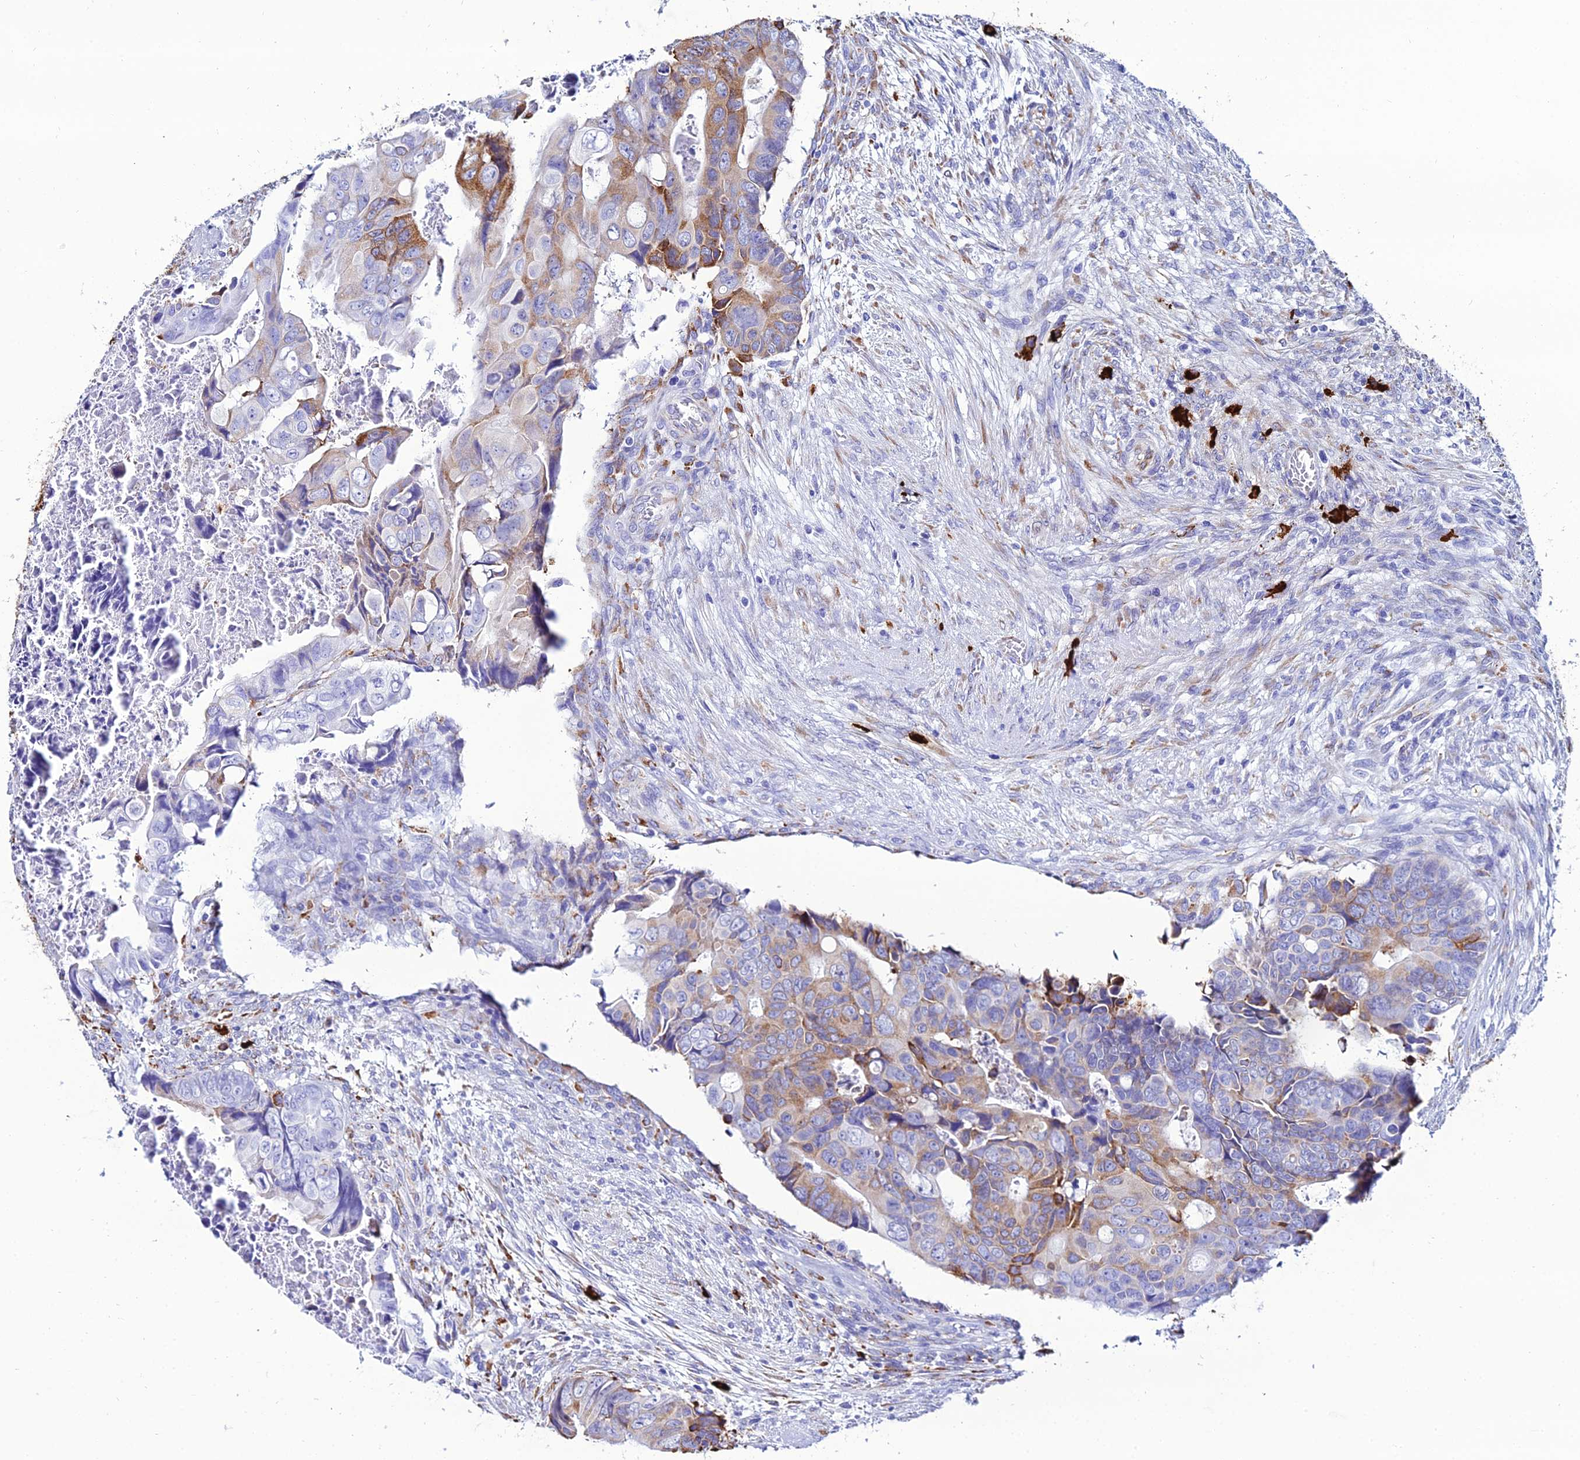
{"staining": {"intensity": "moderate", "quantity": "<25%", "location": "cytoplasmic/membranous"}, "tissue": "colorectal cancer", "cell_type": "Tumor cells", "image_type": "cancer", "snomed": [{"axis": "morphology", "description": "Adenocarcinoma, NOS"}, {"axis": "topography", "description": "Rectum"}], "caption": "DAB immunohistochemical staining of adenocarcinoma (colorectal) displays moderate cytoplasmic/membranous protein positivity in about <25% of tumor cells.", "gene": "TXNDC5", "patient": {"sex": "female", "age": 78}}